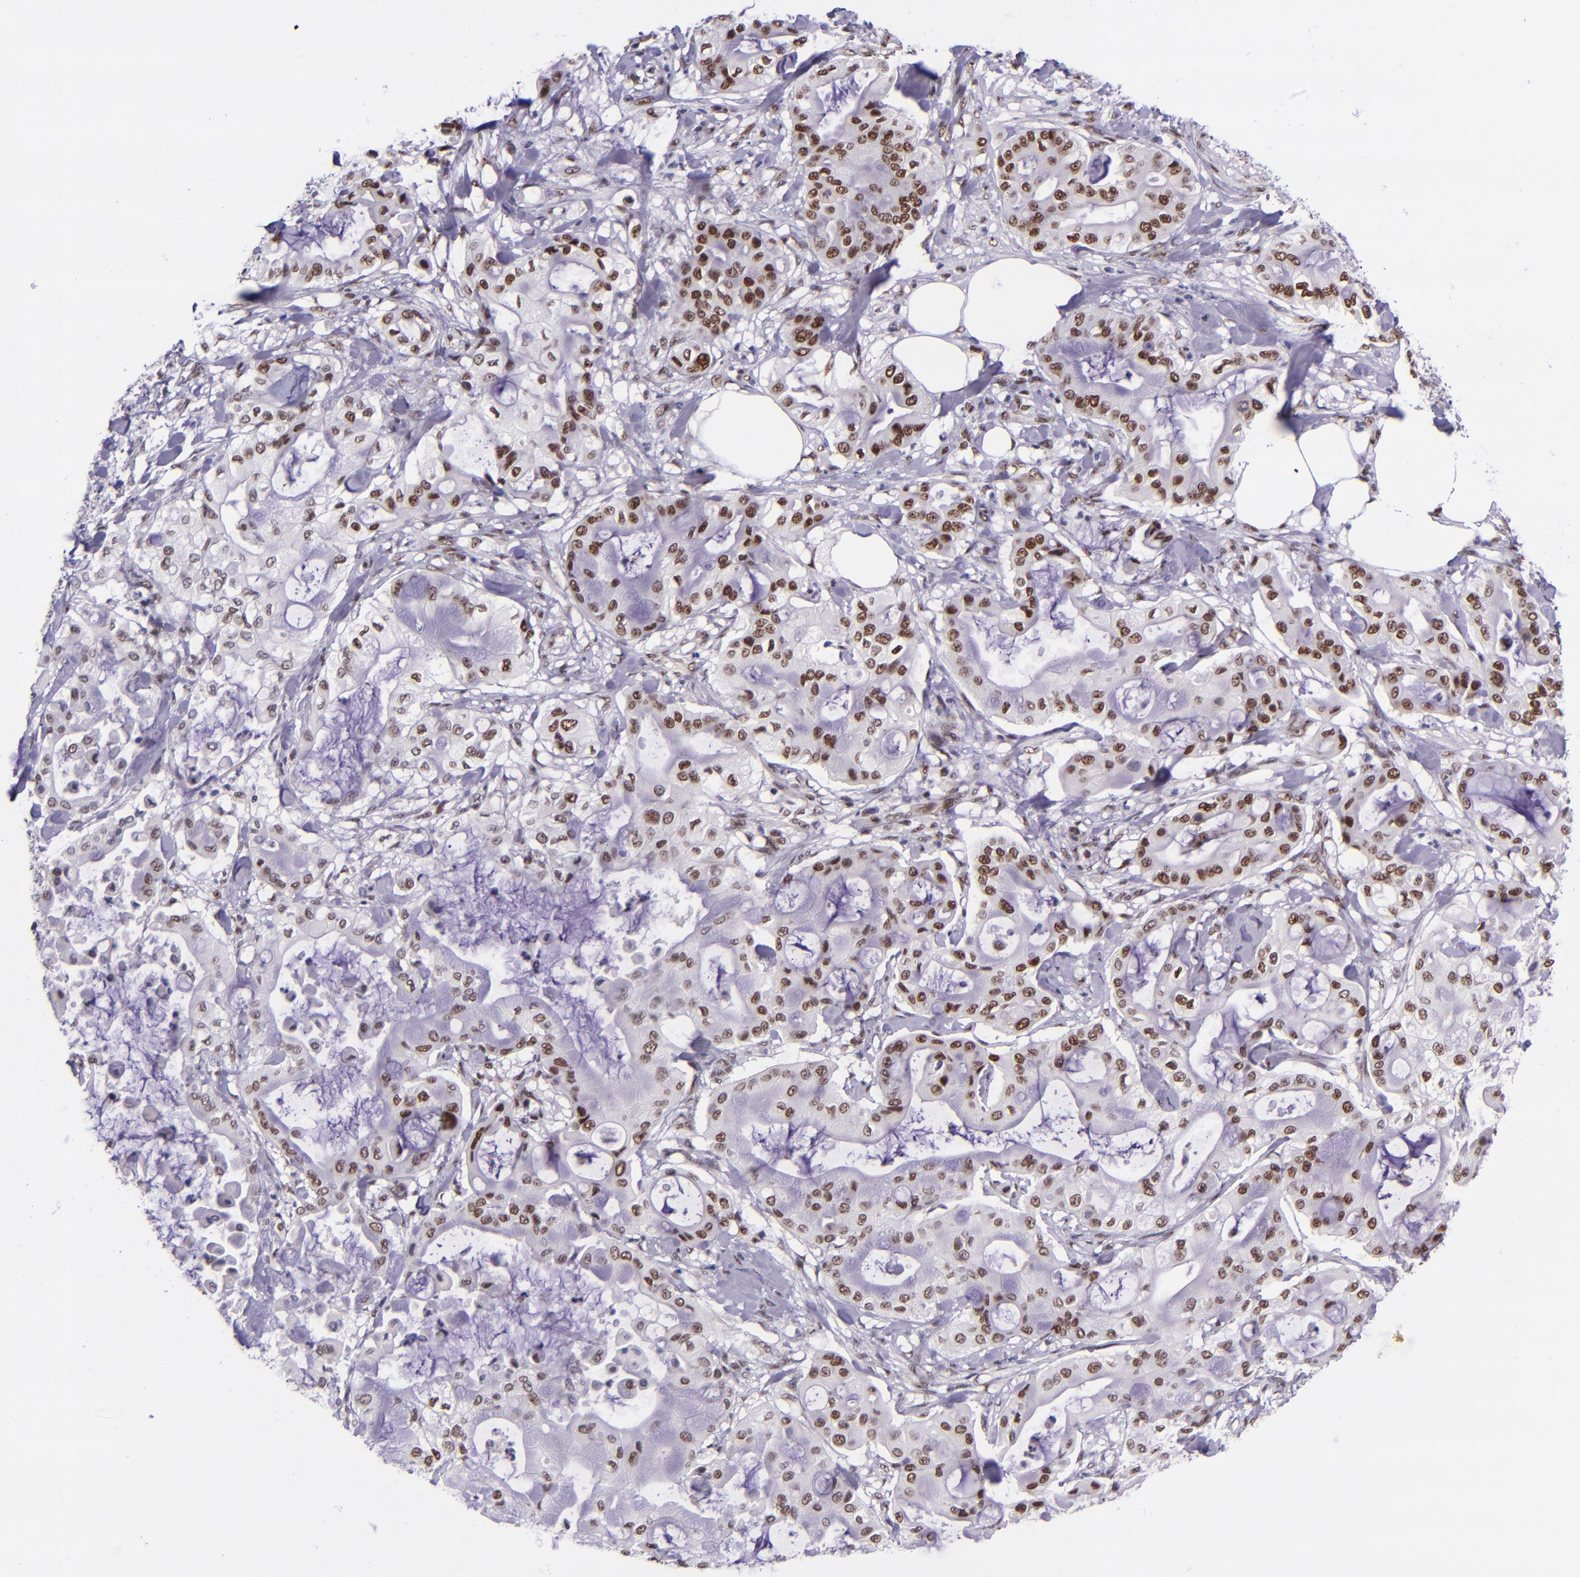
{"staining": {"intensity": "moderate", "quantity": ">75%", "location": "nuclear"}, "tissue": "pancreatic cancer", "cell_type": "Tumor cells", "image_type": "cancer", "snomed": [{"axis": "morphology", "description": "Adenocarcinoma, NOS"}, {"axis": "morphology", "description": "Adenocarcinoma, metastatic, NOS"}, {"axis": "topography", "description": "Lymph node"}, {"axis": "topography", "description": "Pancreas"}, {"axis": "topography", "description": "Duodenum"}], "caption": "A micrograph showing moderate nuclear staining in approximately >75% of tumor cells in pancreatic cancer (adenocarcinoma), as visualized by brown immunohistochemical staining.", "gene": "GPKOW", "patient": {"sex": "female", "age": 64}}